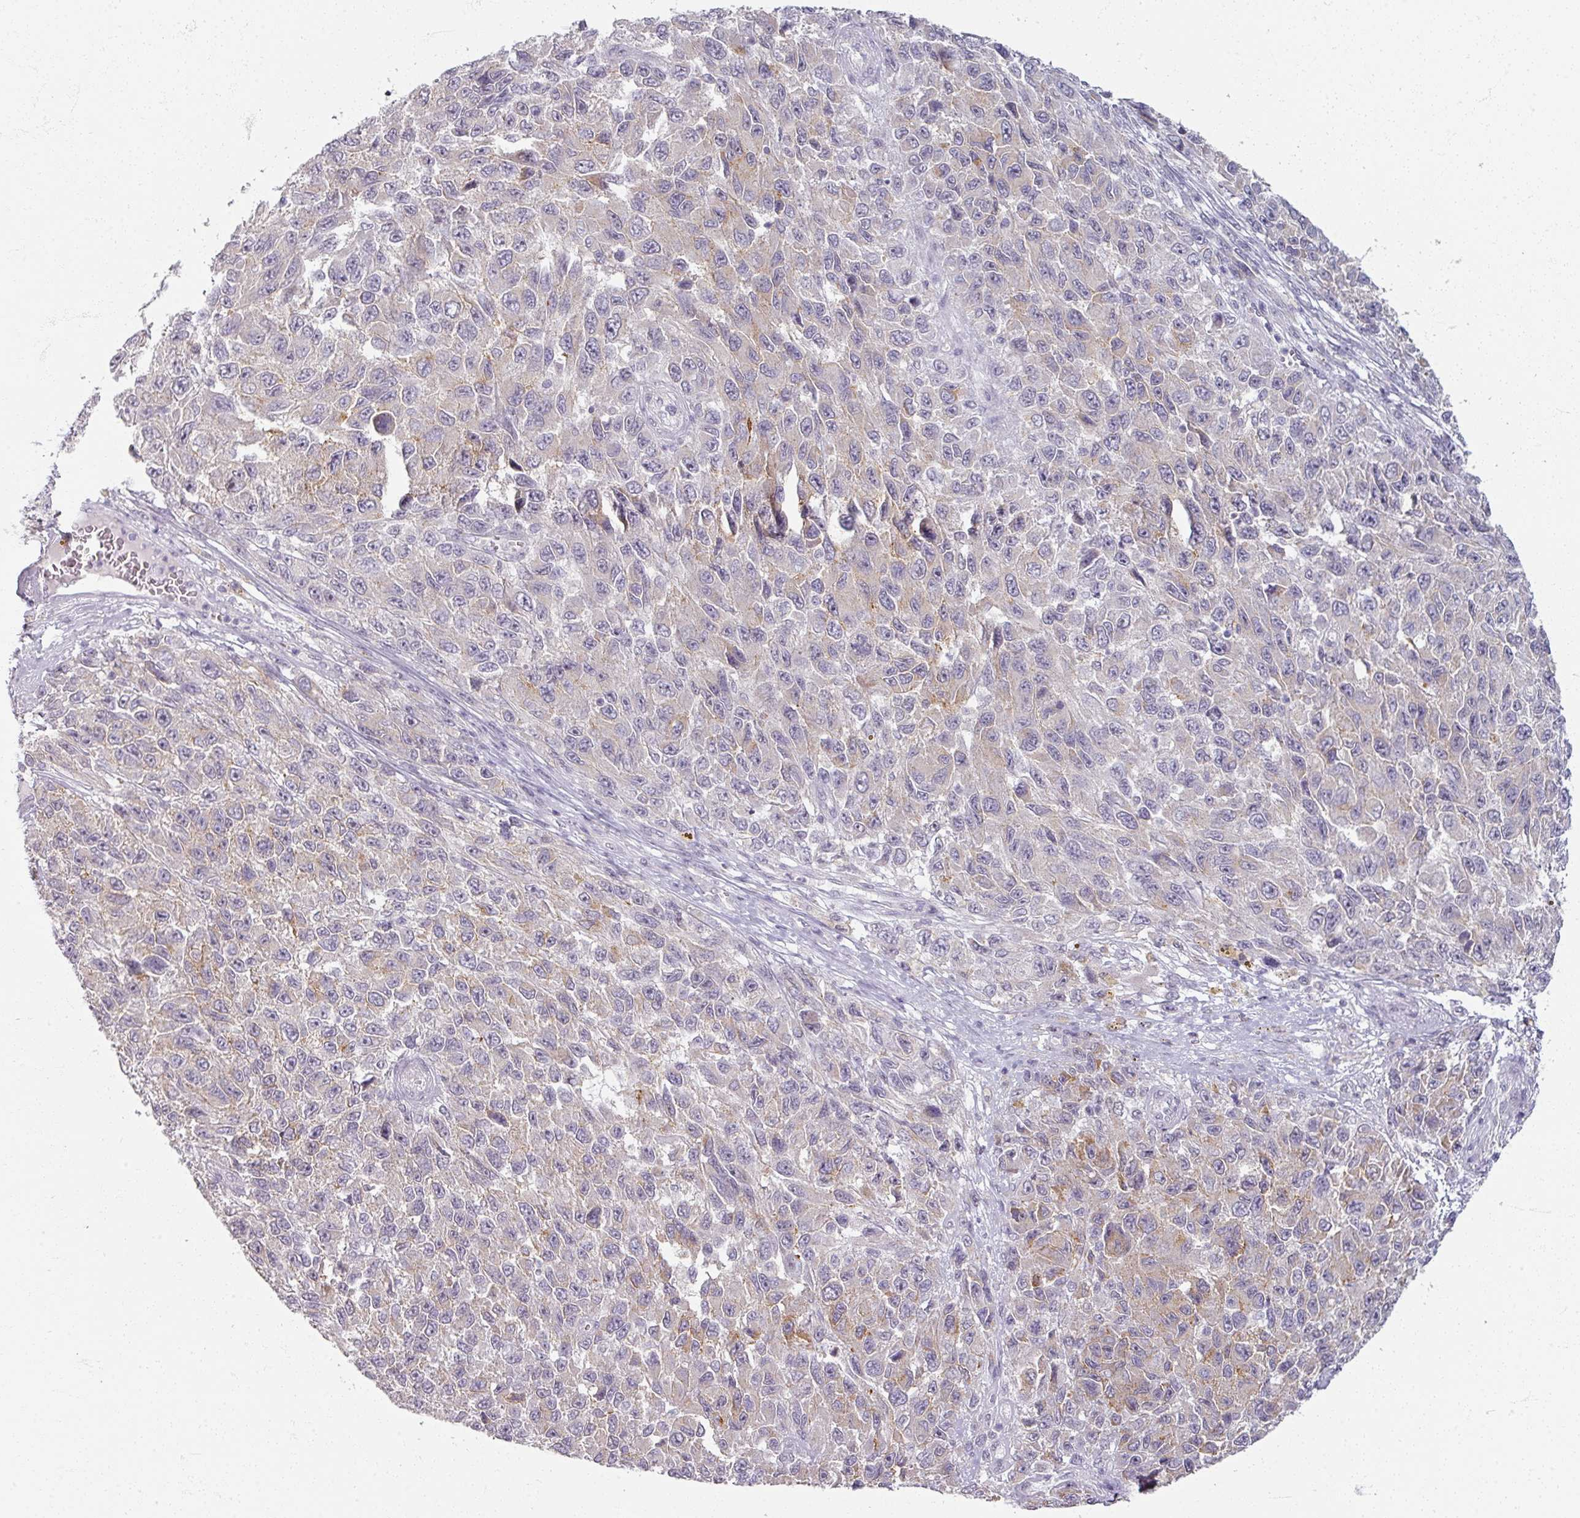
{"staining": {"intensity": "negative", "quantity": "none", "location": "none"}, "tissue": "melanoma", "cell_type": "Tumor cells", "image_type": "cancer", "snomed": [{"axis": "morphology", "description": "Normal tissue, NOS"}, {"axis": "morphology", "description": "Malignant melanoma, NOS"}, {"axis": "topography", "description": "Skin"}], "caption": "Histopathology image shows no protein positivity in tumor cells of melanoma tissue.", "gene": "SOX11", "patient": {"sex": "female", "age": 96}}